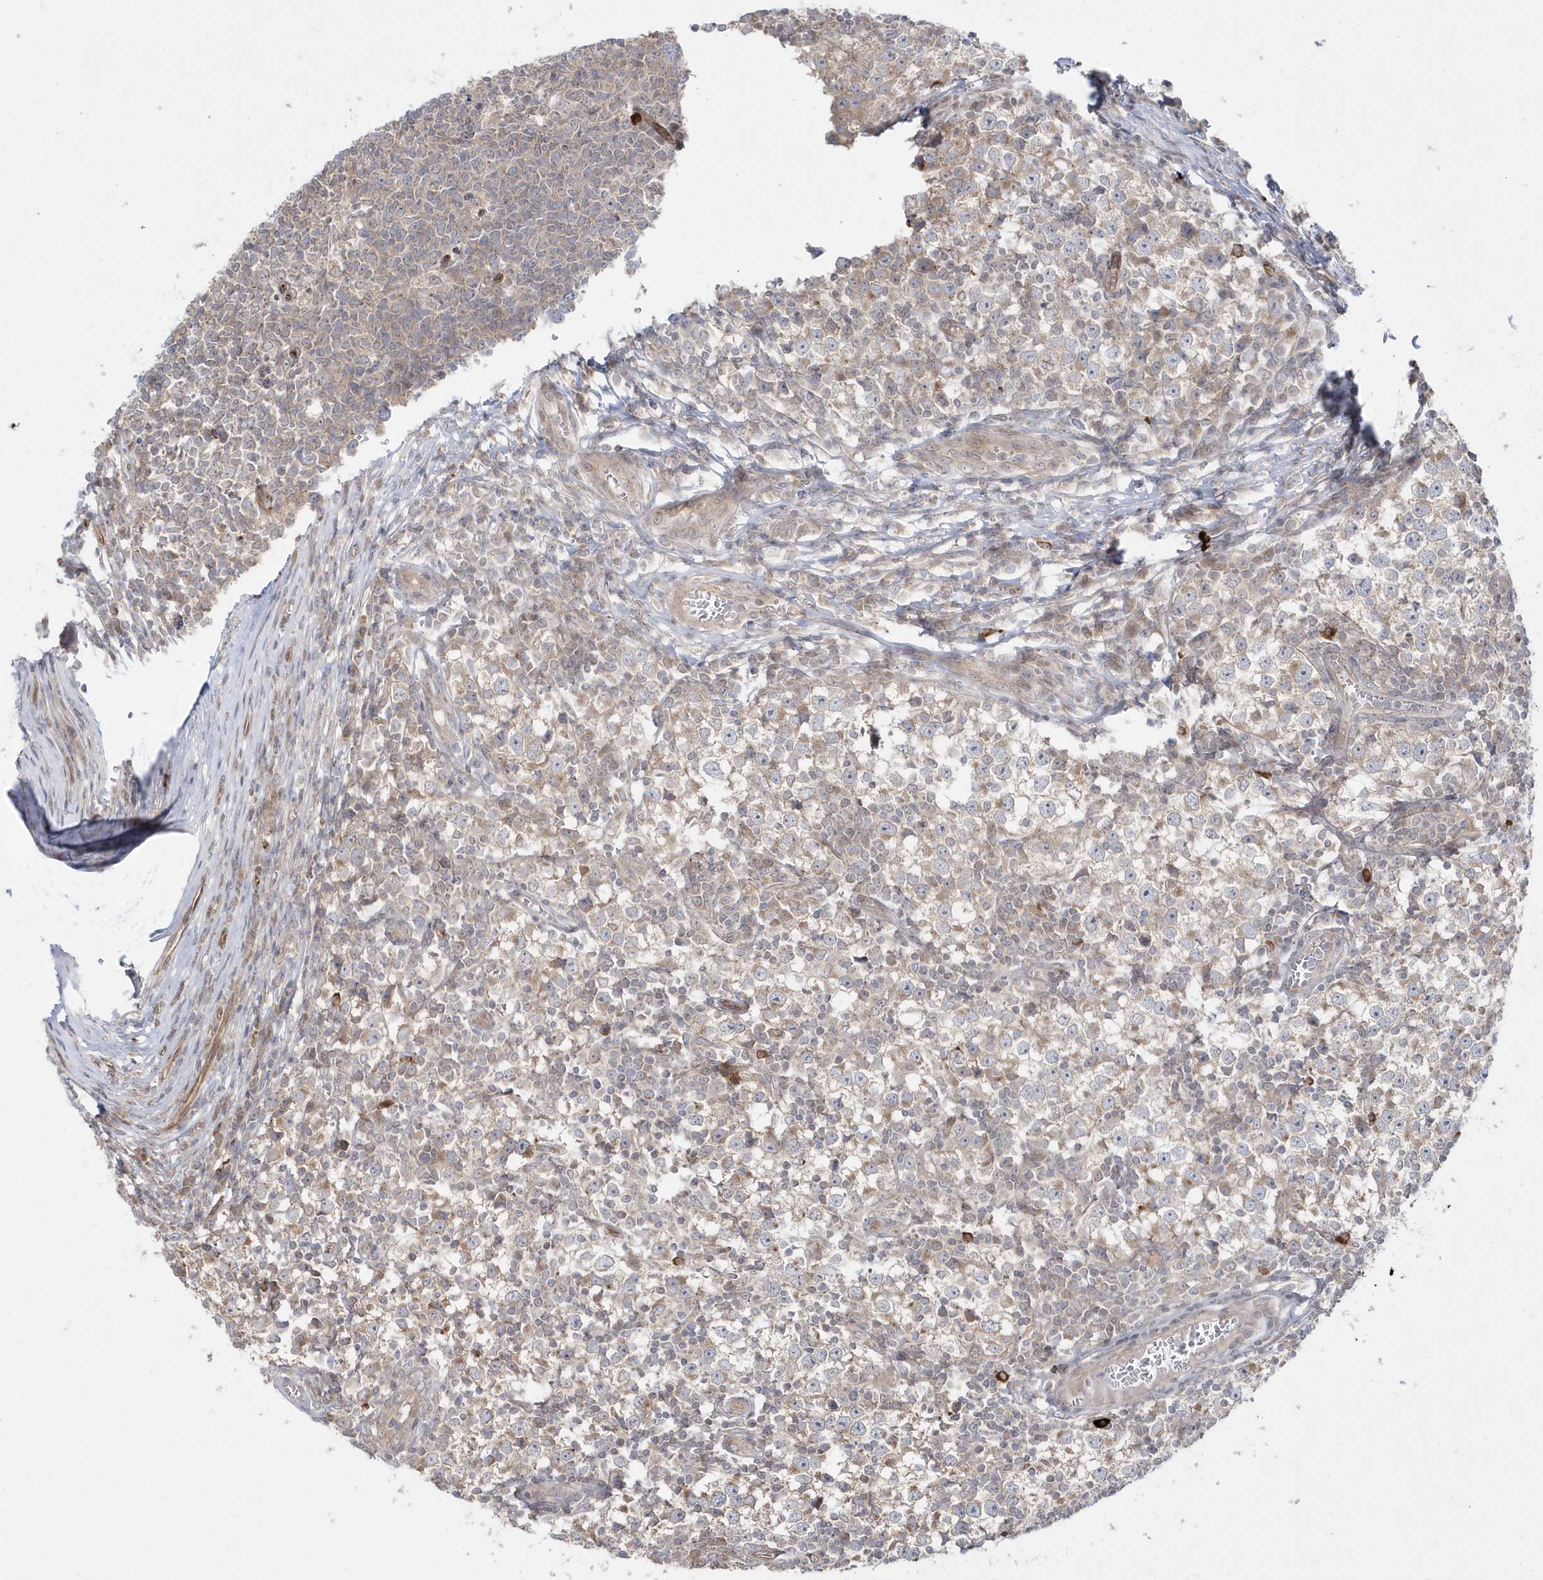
{"staining": {"intensity": "moderate", "quantity": "25%-75%", "location": "cytoplasmic/membranous"}, "tissue": "testis cancer", "cell_type": "Tumor cells", "image_type": "cancer", "snomed": [{"axis": "morphology", "description": "Seminoma, NOS"}, {"axis": "topography", "description": "Testis"}], "caption": "Testis seminoma stained for a protein (brown) exhibits moderate cytoplasmic/membranous positive staining in approximately 25%-75% of tumor cells.", "gene": "DHX57", "patient": {"sex": "male", "age": 65}}